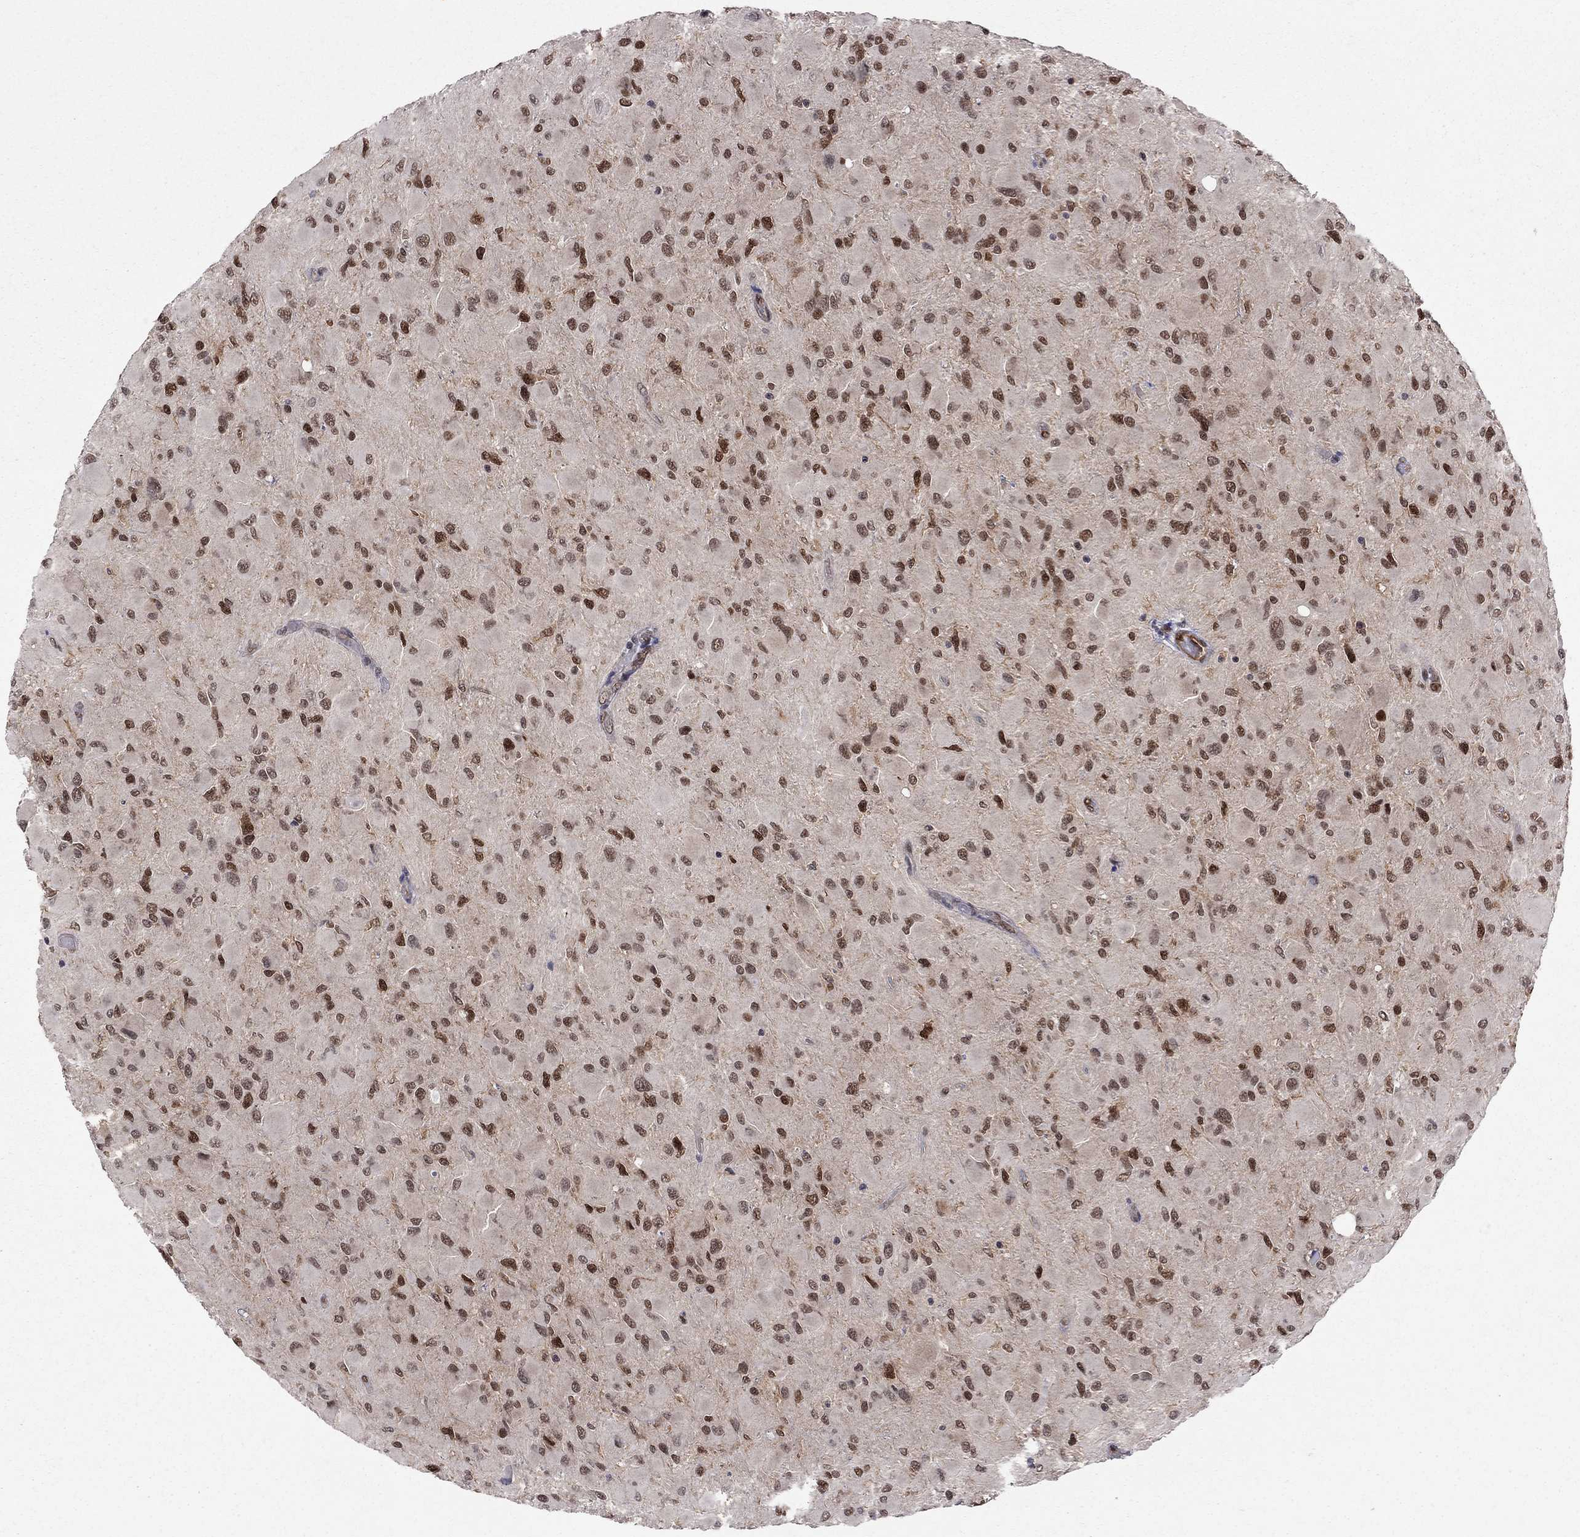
{"staining": {"intensity": "strong", "quantity": "25%-75%", "location": "nuclear"}, "tissue": "glioma", "cell_type": "Tumor cells", "image_type": "cancer", "snomed": [{"axis": "morphology", "description": "Glioma, malignant, High grade"}, {"axis": "topography", "description": "Cerebral cortex"}], "caption": "A brown stain labels strong nuclear staining of a protein in human malignant glioma (high-grade) tumor cells.", "gene": "SAP30L", "patient": {"sex": "female", "age": 36}}